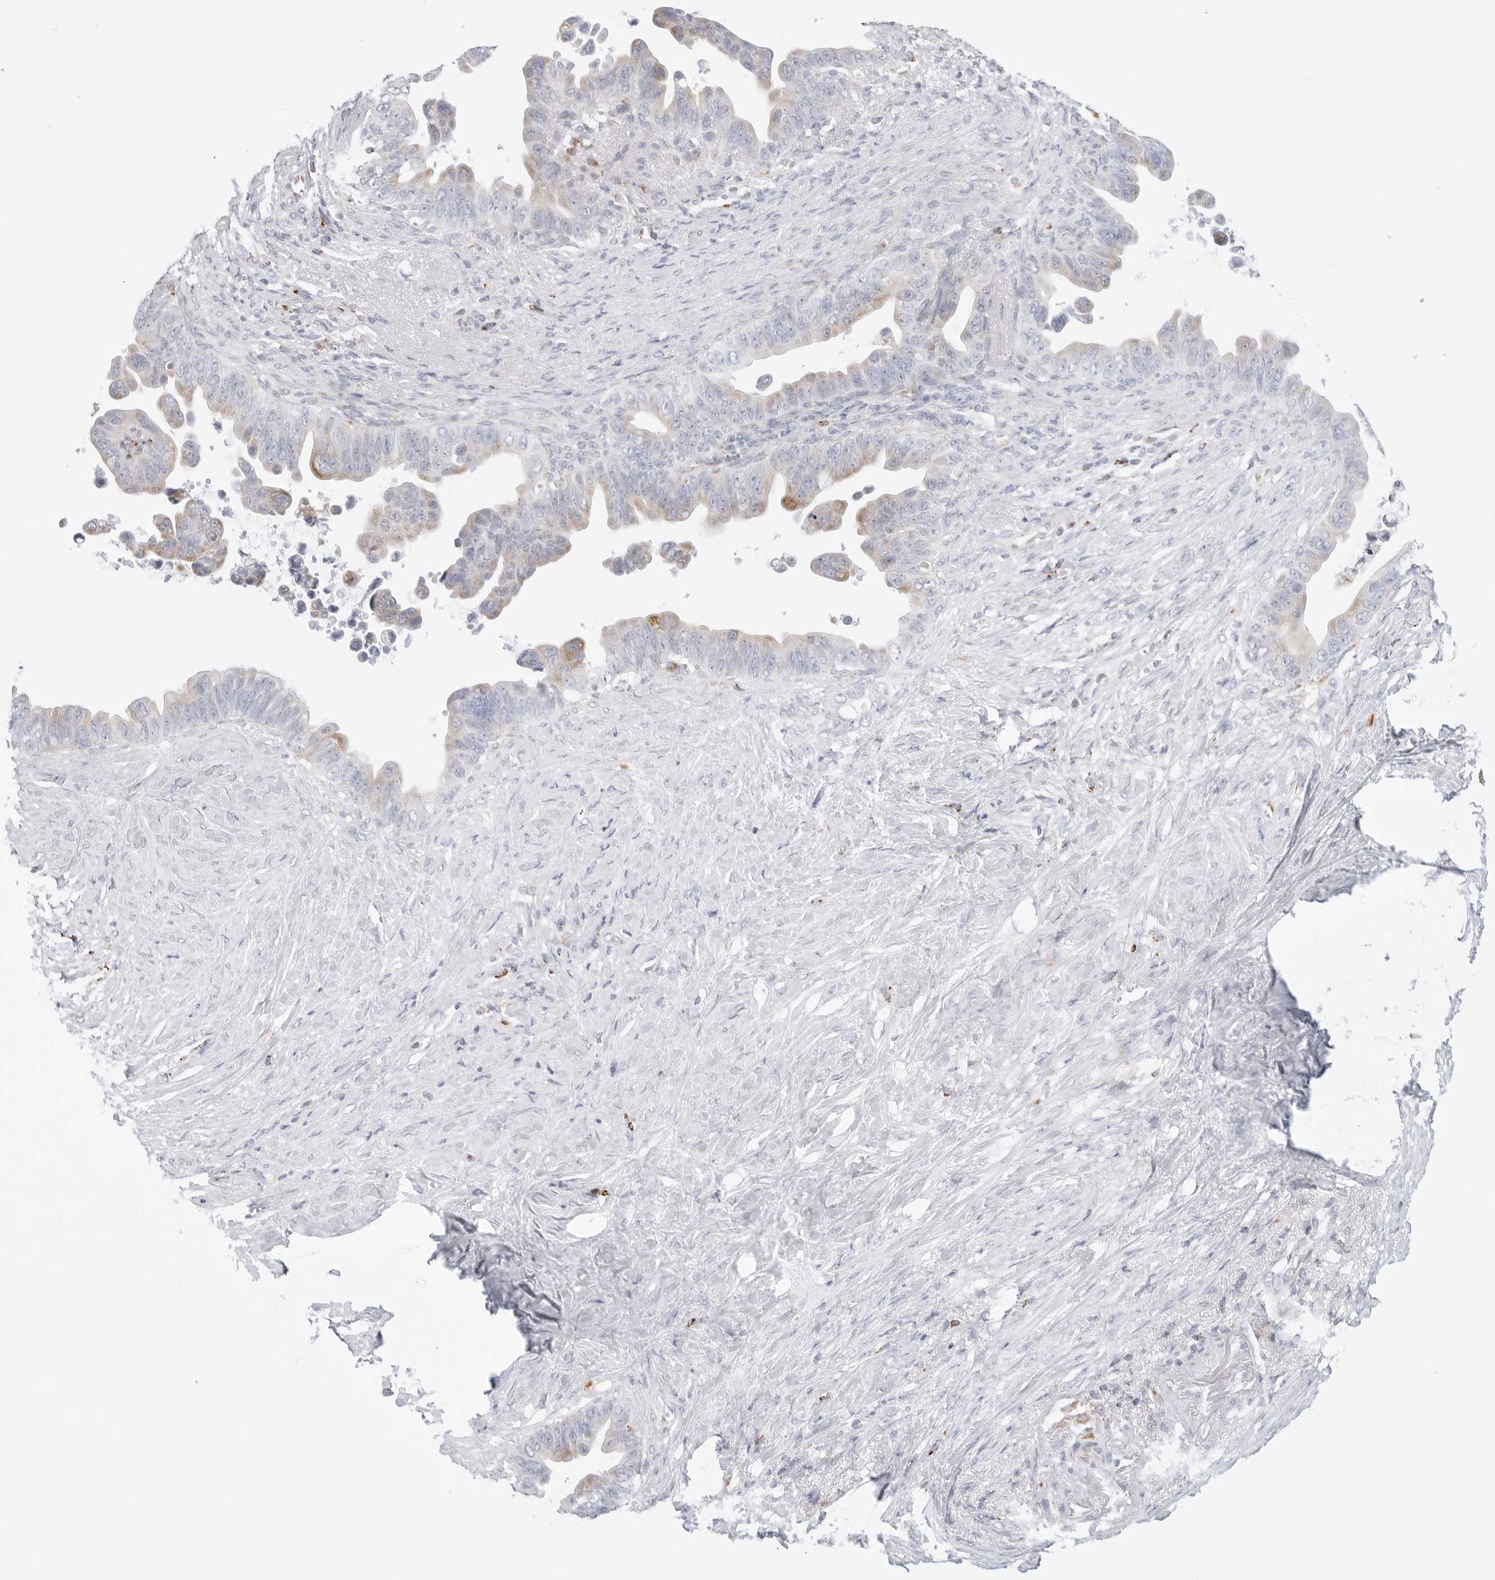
{"staining": {"intensity": "weak", "quantity": "<25%", "location": "cytoplasmic/membranous"}, "tissue": "pancreatic cancer", "cell_type": "Tumor cells", "image_type": "cancer", "snomed": [{"axis": "morphology", "description": "Adenocarcinoma, NOS"}, {"axis": "topography", "description": "Pancreas"}], "caption": "IHC micrograph of pancreatic cancer stained for a protein (brown), which reveals no expression in tumor cells.", "gene": "ATP5IF1", "patient": {"sex": "female", "age": 72}}